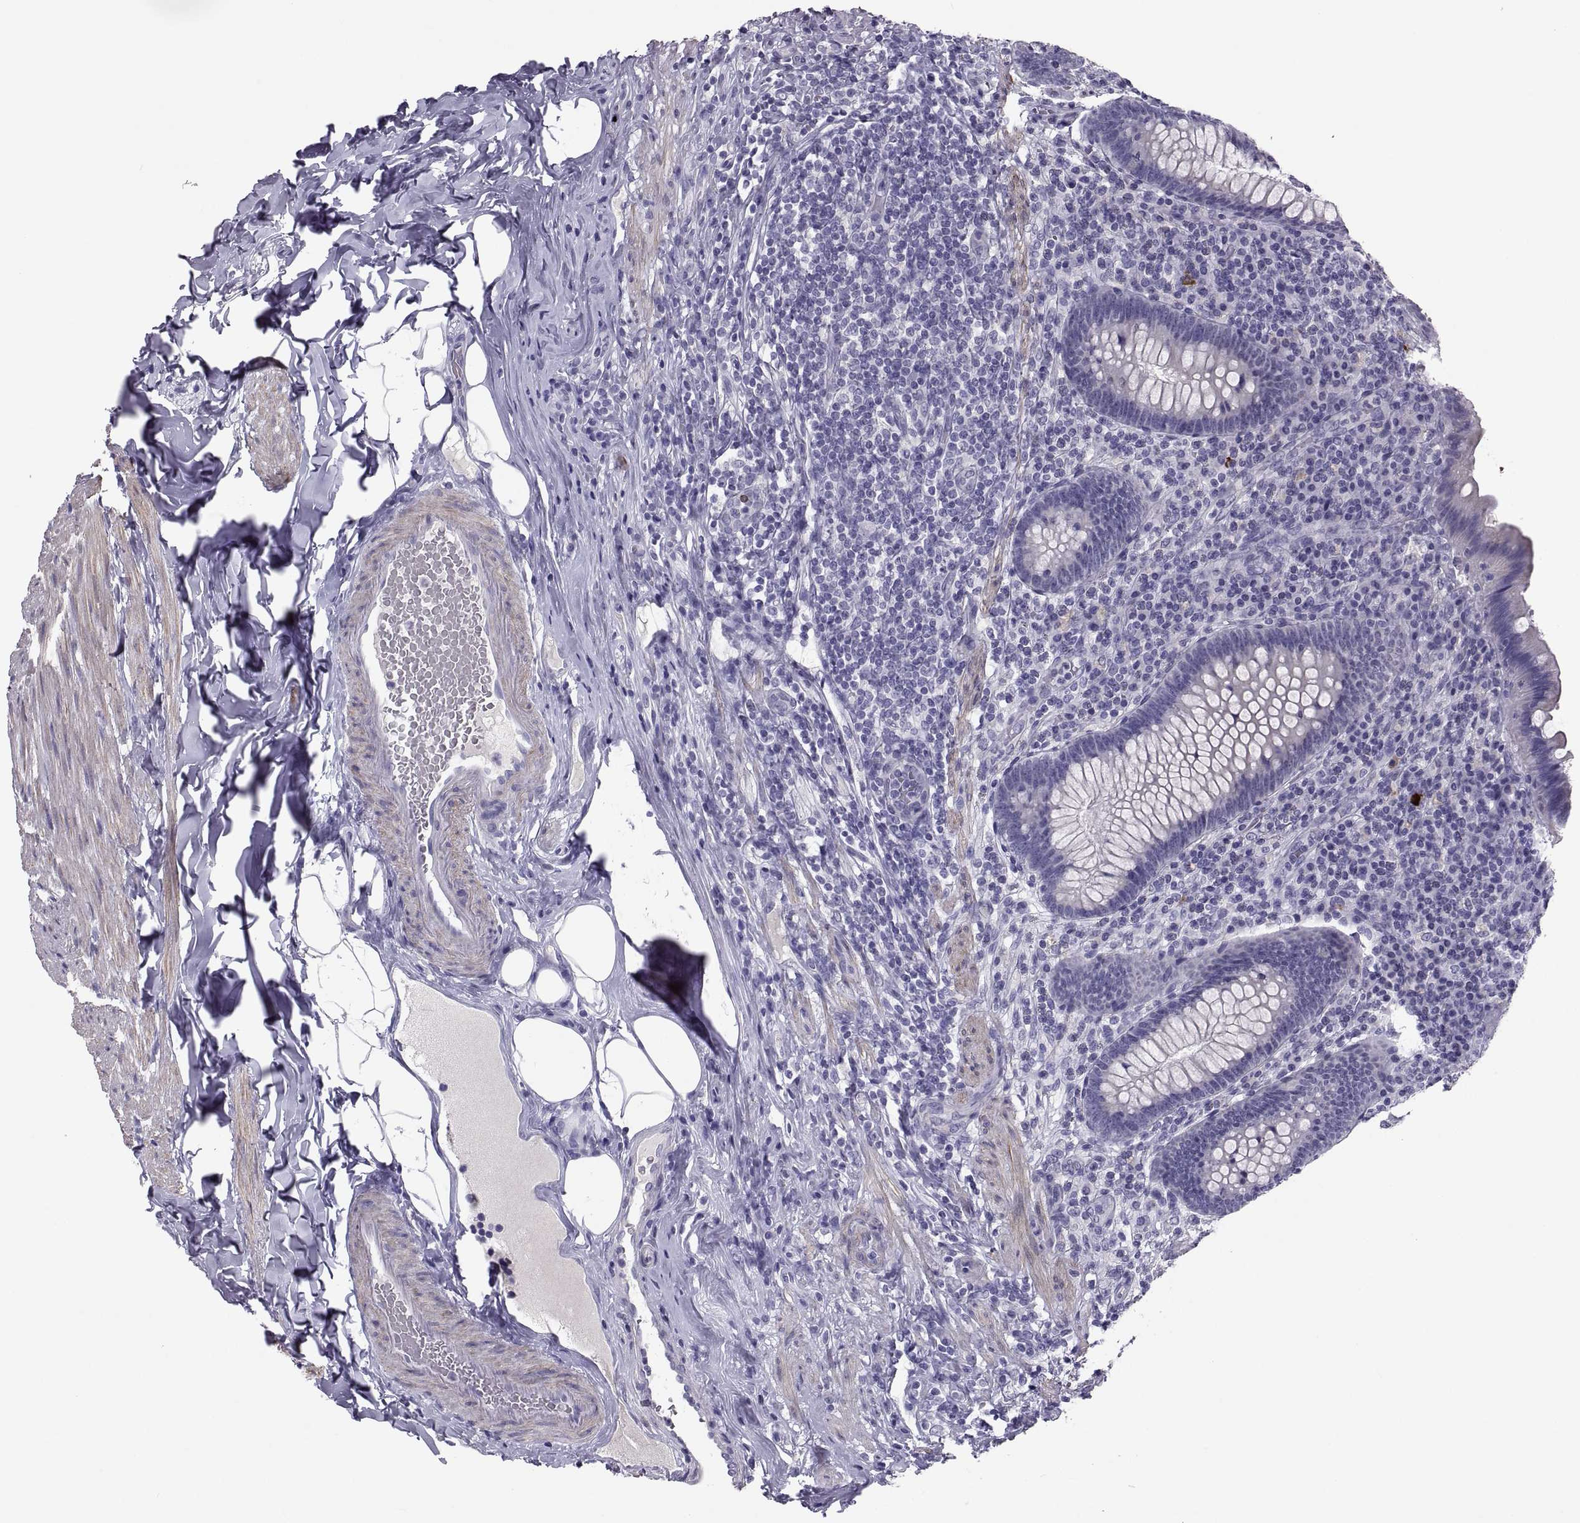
{"staining": {"intensity": "negative", "quantity": "none", "location": "none"}, "tissue": "appendix", "cell_type": "Glandular cells", "image_type": "normal", "snomed": [{"axis": "morphology", "description": "Normal tissue, NOS"}, {"axis": "topography", "description": "Appendix"}], "caption": "Glandular cells are negative for protein expression in benign human appendix. (DAB IHC, high magnification).", "gene": "IGSF1", "patient": {"sex": "male", "age": 47}}